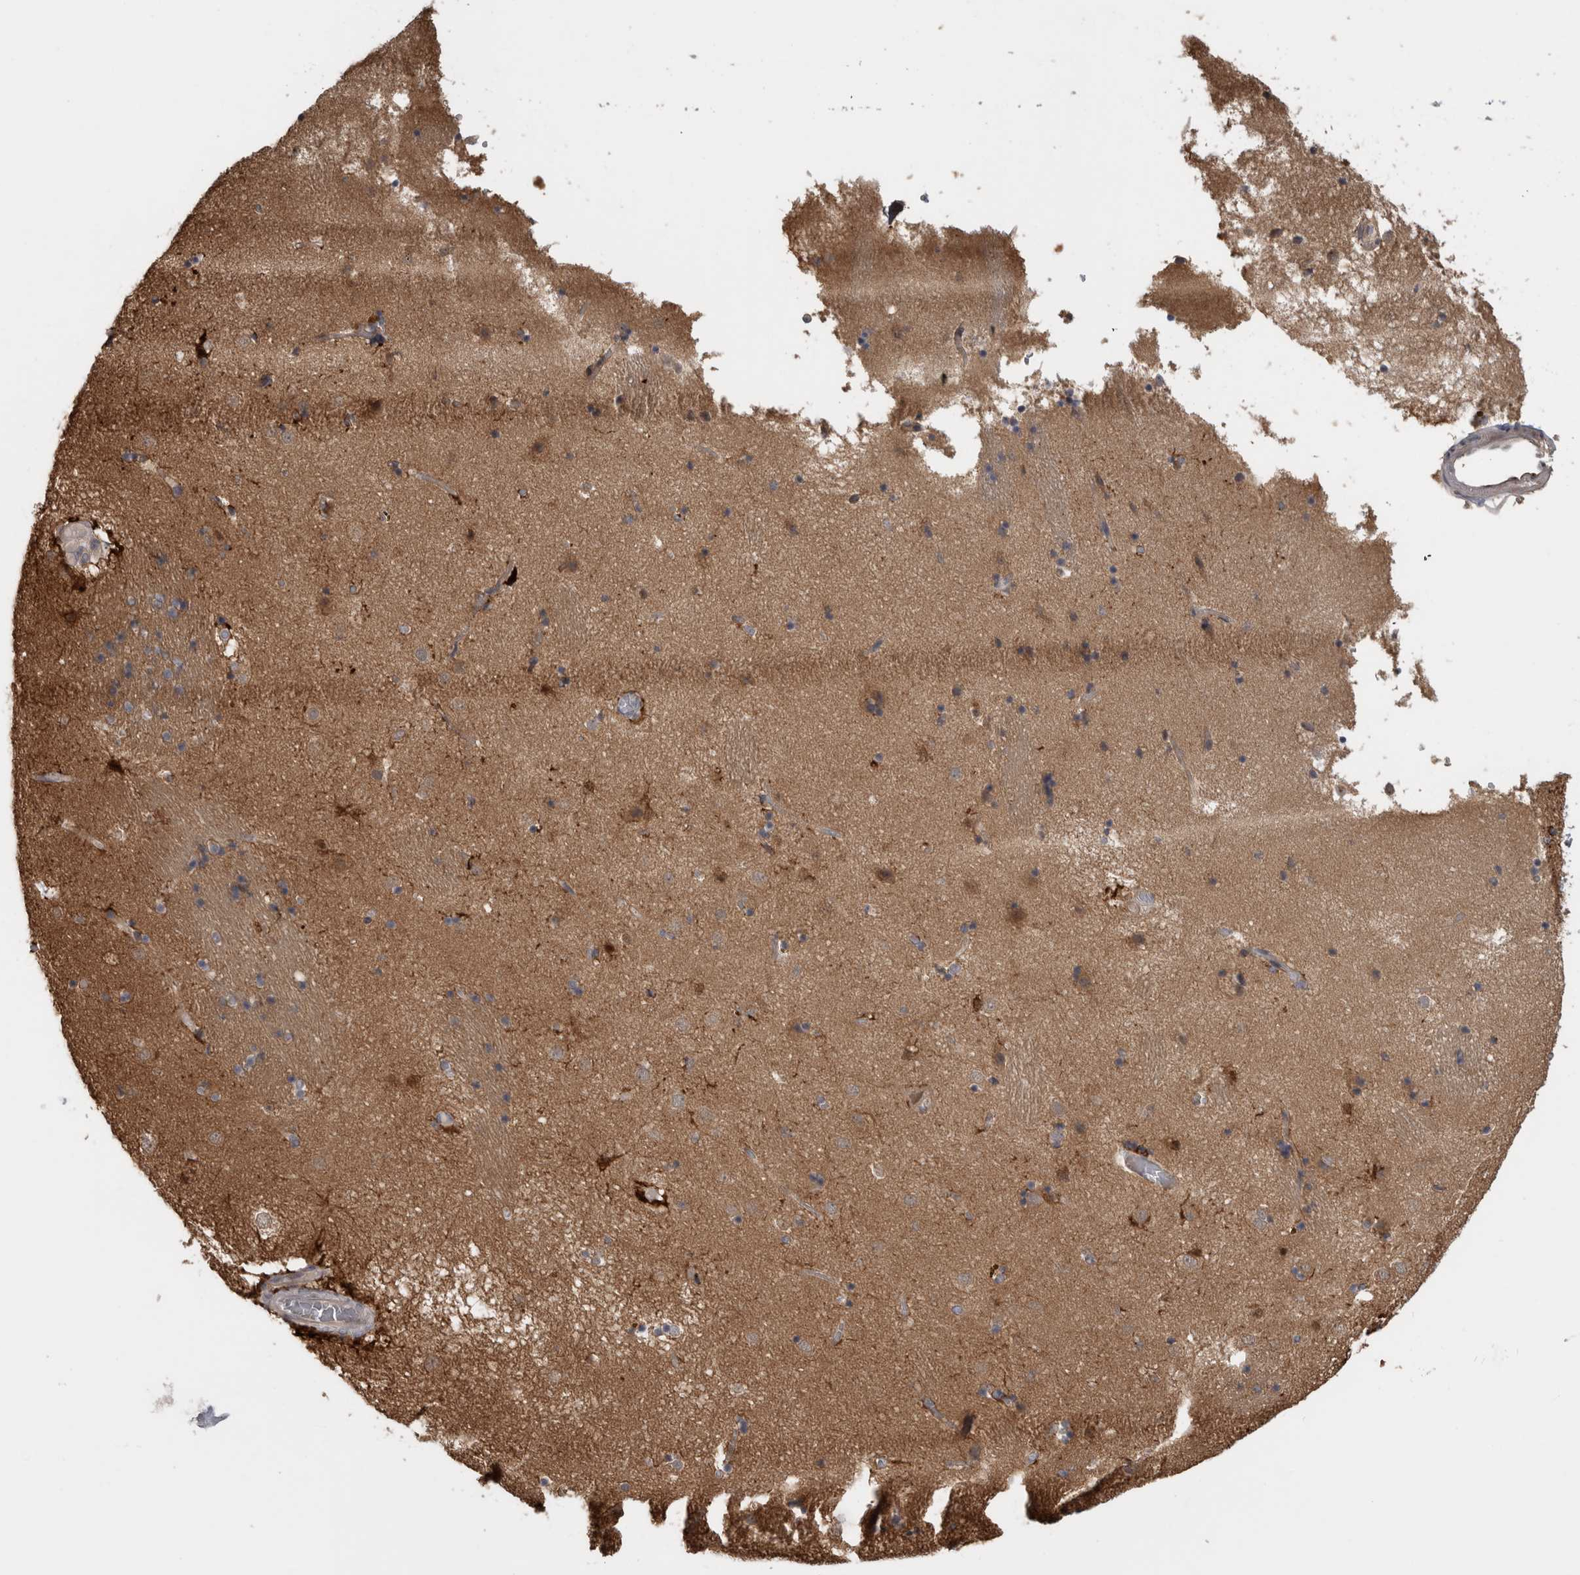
{"staining": {"intensity": "moderate", "quantity": "<25%", "location": "cytoplasmic/membranous"}, "tissue": "caudate", "cell_type": "Glial cells", "image_type": "normal", "snomed": [{"axis": "morphology", "description": "Normal tissue, NOS"}, {"axis": "topography", "description": "Lateral ventricle wall"}], "caption": "A photomicrograph showing moderate cytoplasmic/membranous expression in about <25% of glial cells in unremarkable caudate, as visualized by brown immunohistochemical staining.", "gene": "USH1G", "patient": {"sex": "male", "age": 70}}